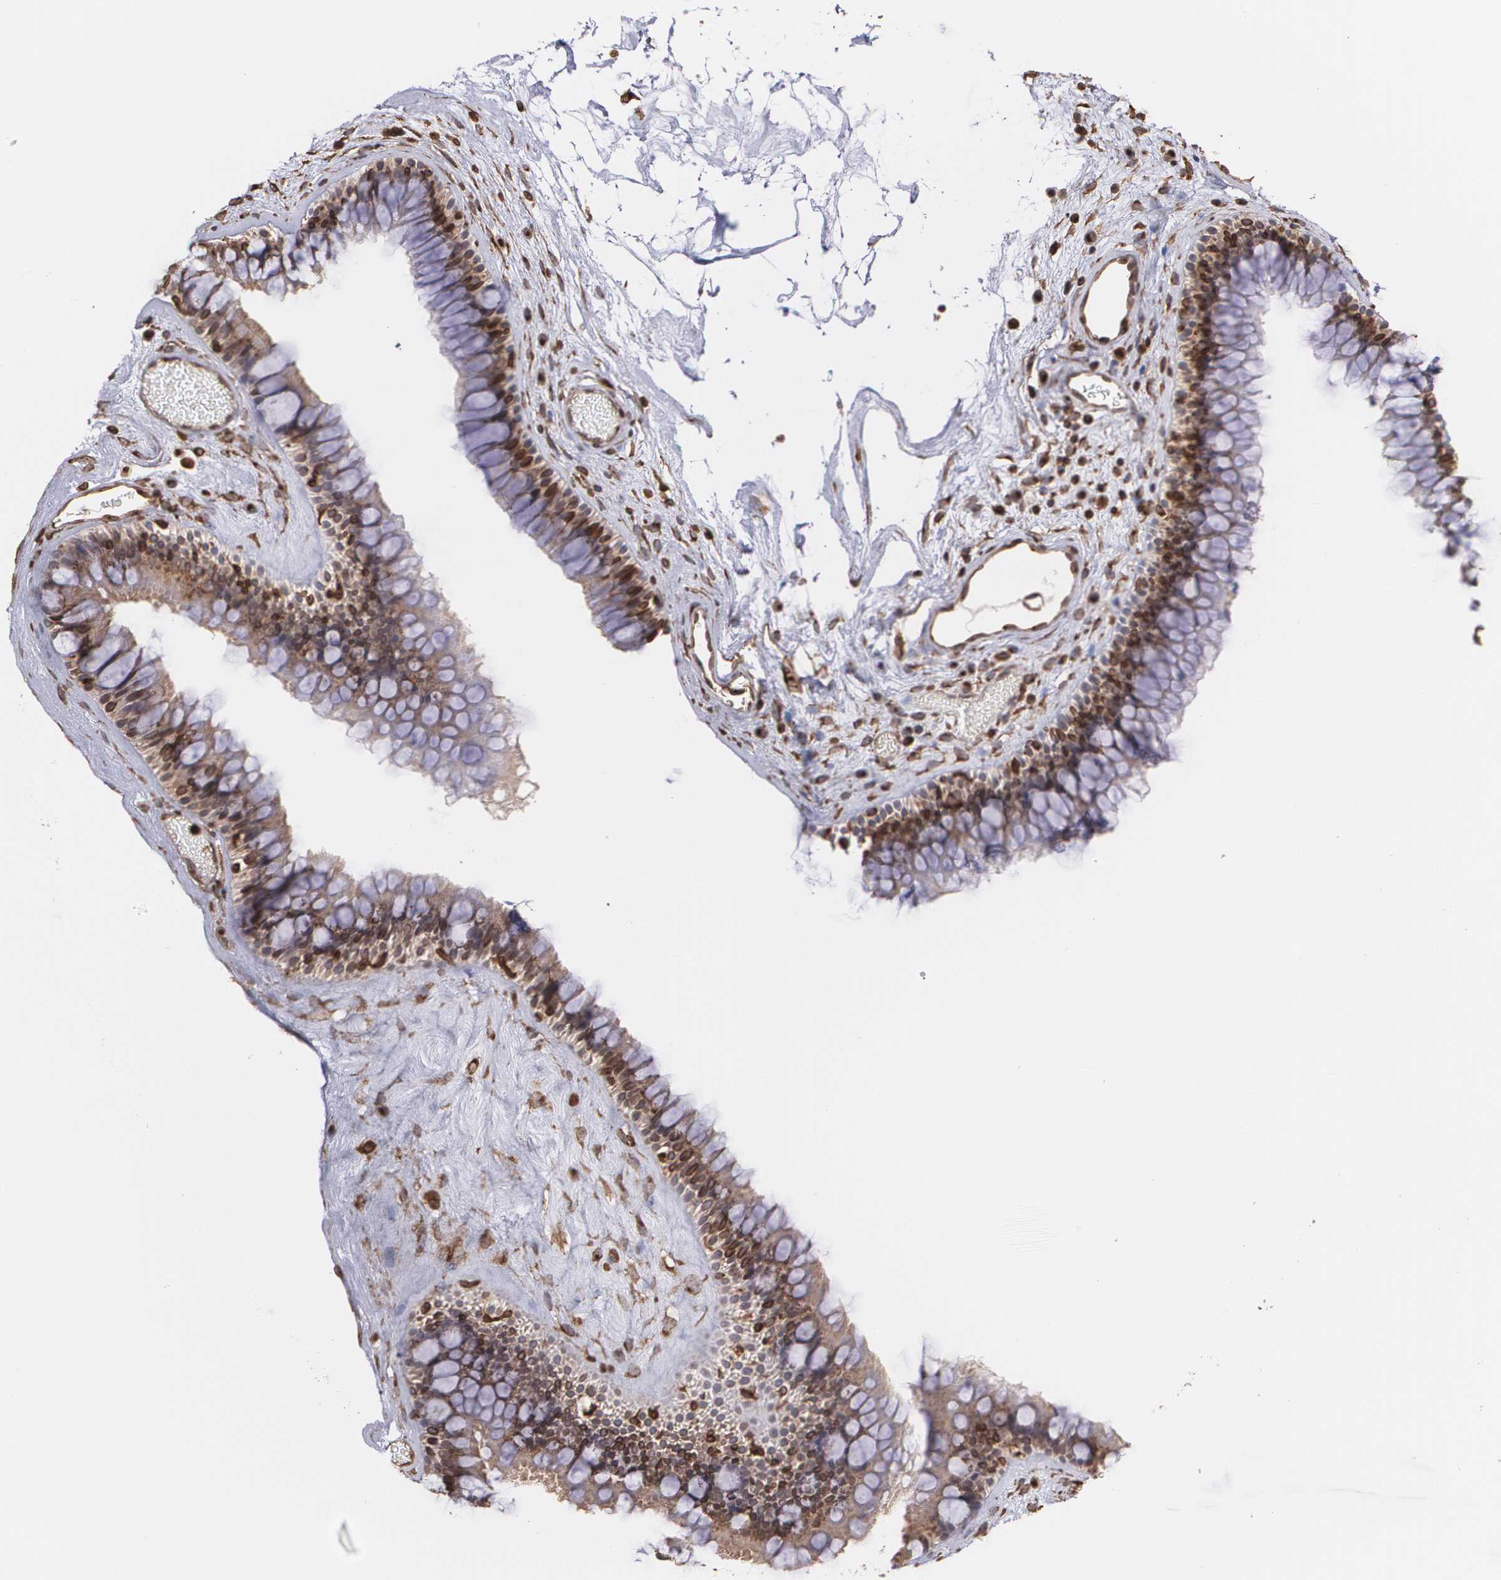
{"staining": {"intensity": "strong", "quantity": ">75%", "location": "cytoplasmic/membranous"}, "tissue": "nasopharynx", "cell_type": "Respiratory epithelial cells", "image_type": "normal", "snomed": [{"axis": "morphology", "description": "Normal tissue, NOS"}, {"axis": "morphology", "description": "Inflammation, NOS"}, {"axis": "topography", "description": "Nasopharynx"}], "caption": "Protein expression analysis of unremarkable nasopharynx displays strong cytoplasmic/membranous expression in approximately >75% of respiratory epithelial cells. (DAB IHC with brightfield microscopy, high magnification).", "gene": "TRIP11", "patient": {"sex": "male", "age": 48}}